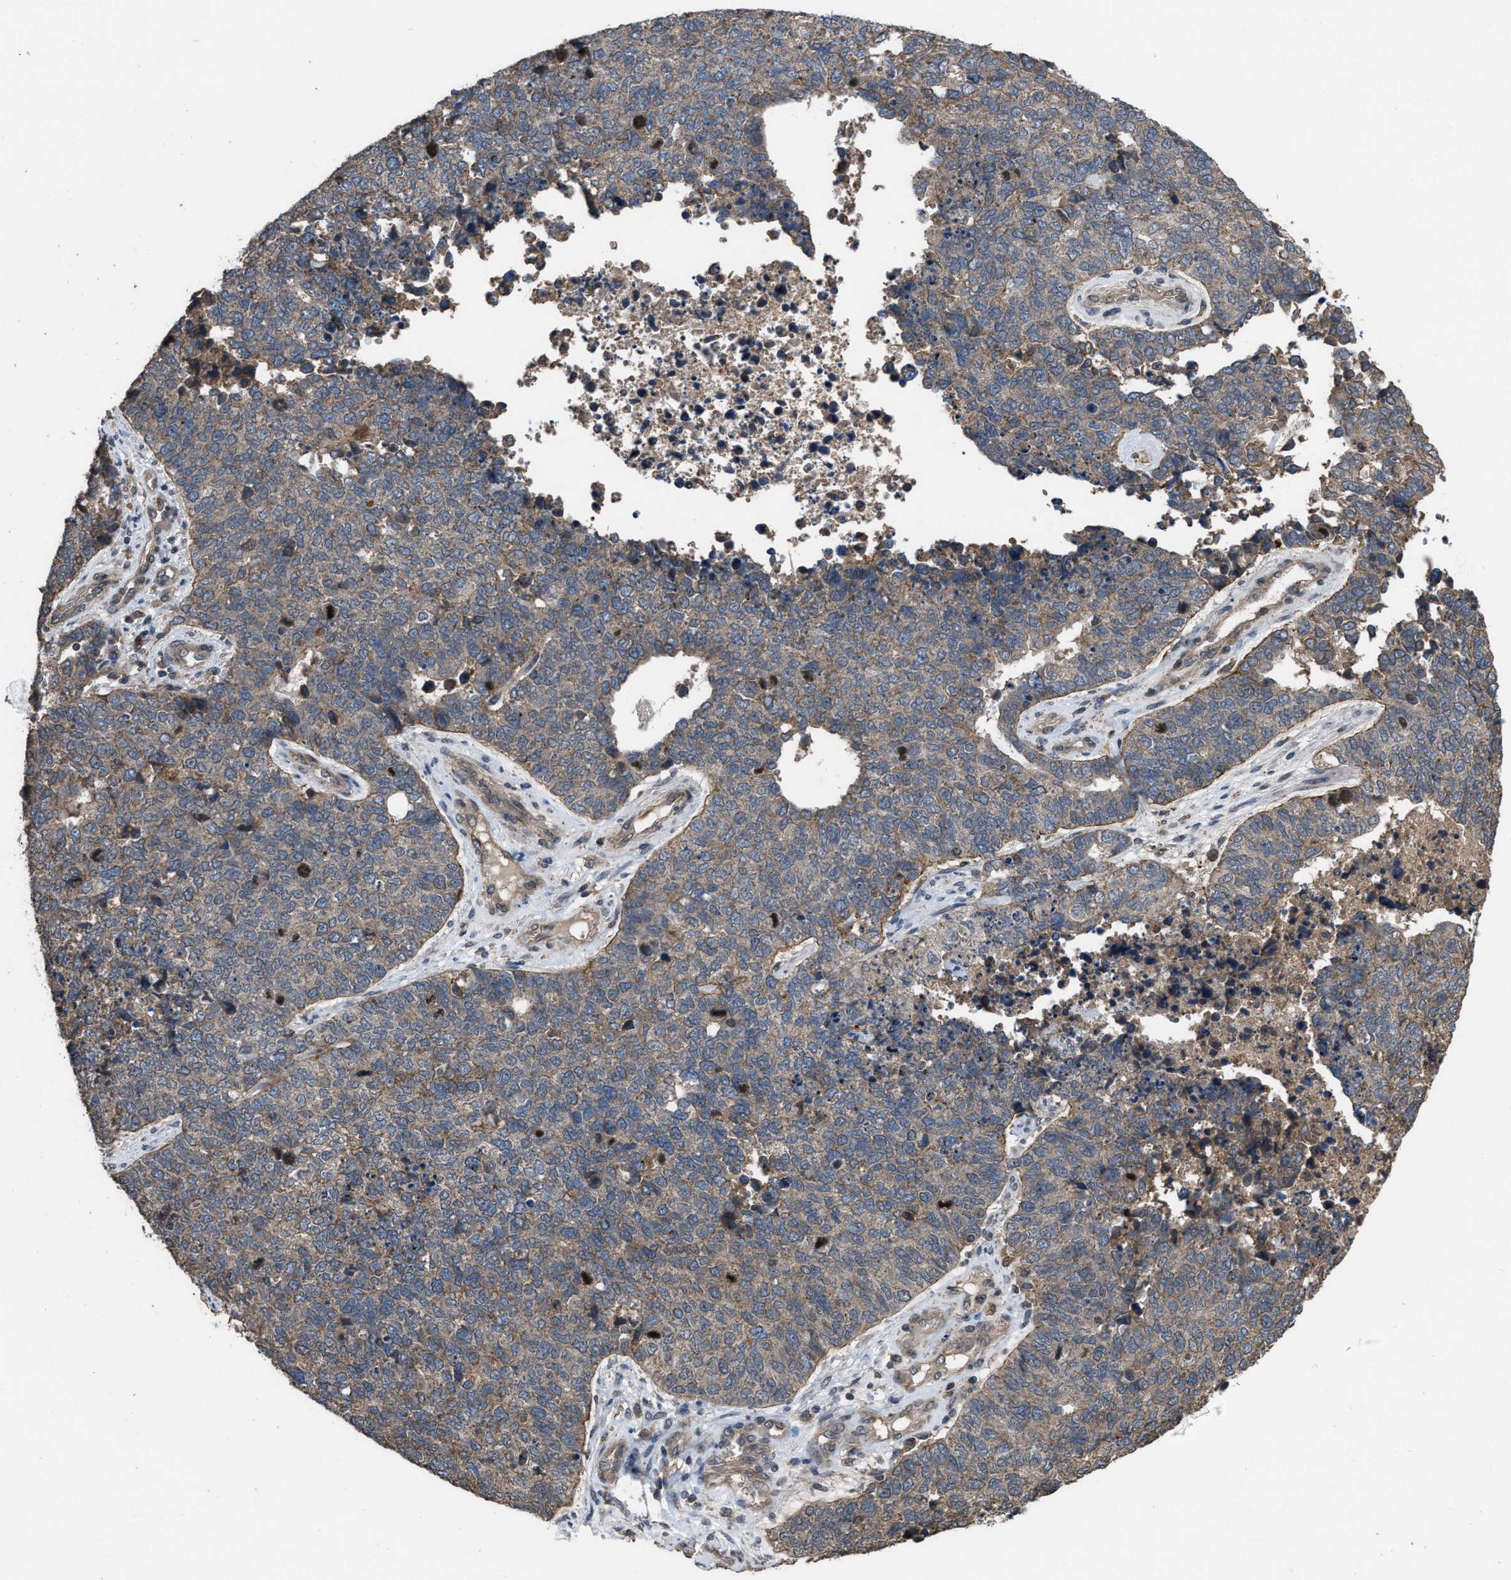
{"staining": {"intensity": "weak", "quantity": ">75%", "location": "cytoplasmic/membranous"}, "tissue": "cervical cancer", "cell_type": "Tumor cells", "image_type": "cancer", "snomed": [{"axis": "morphology", "description": "Squamous cell carcinoma, NOS"}, {"axis": "topography", "description": "Cervix"}], "caption": "The immunohistochemical stain highlights weak cytoplasmic/membranous expression in tumor cells of squamous cell carcinoma (cervical) tissue.", "gene": "UTRN", "patient": {"sex": "female", "age": 63}}